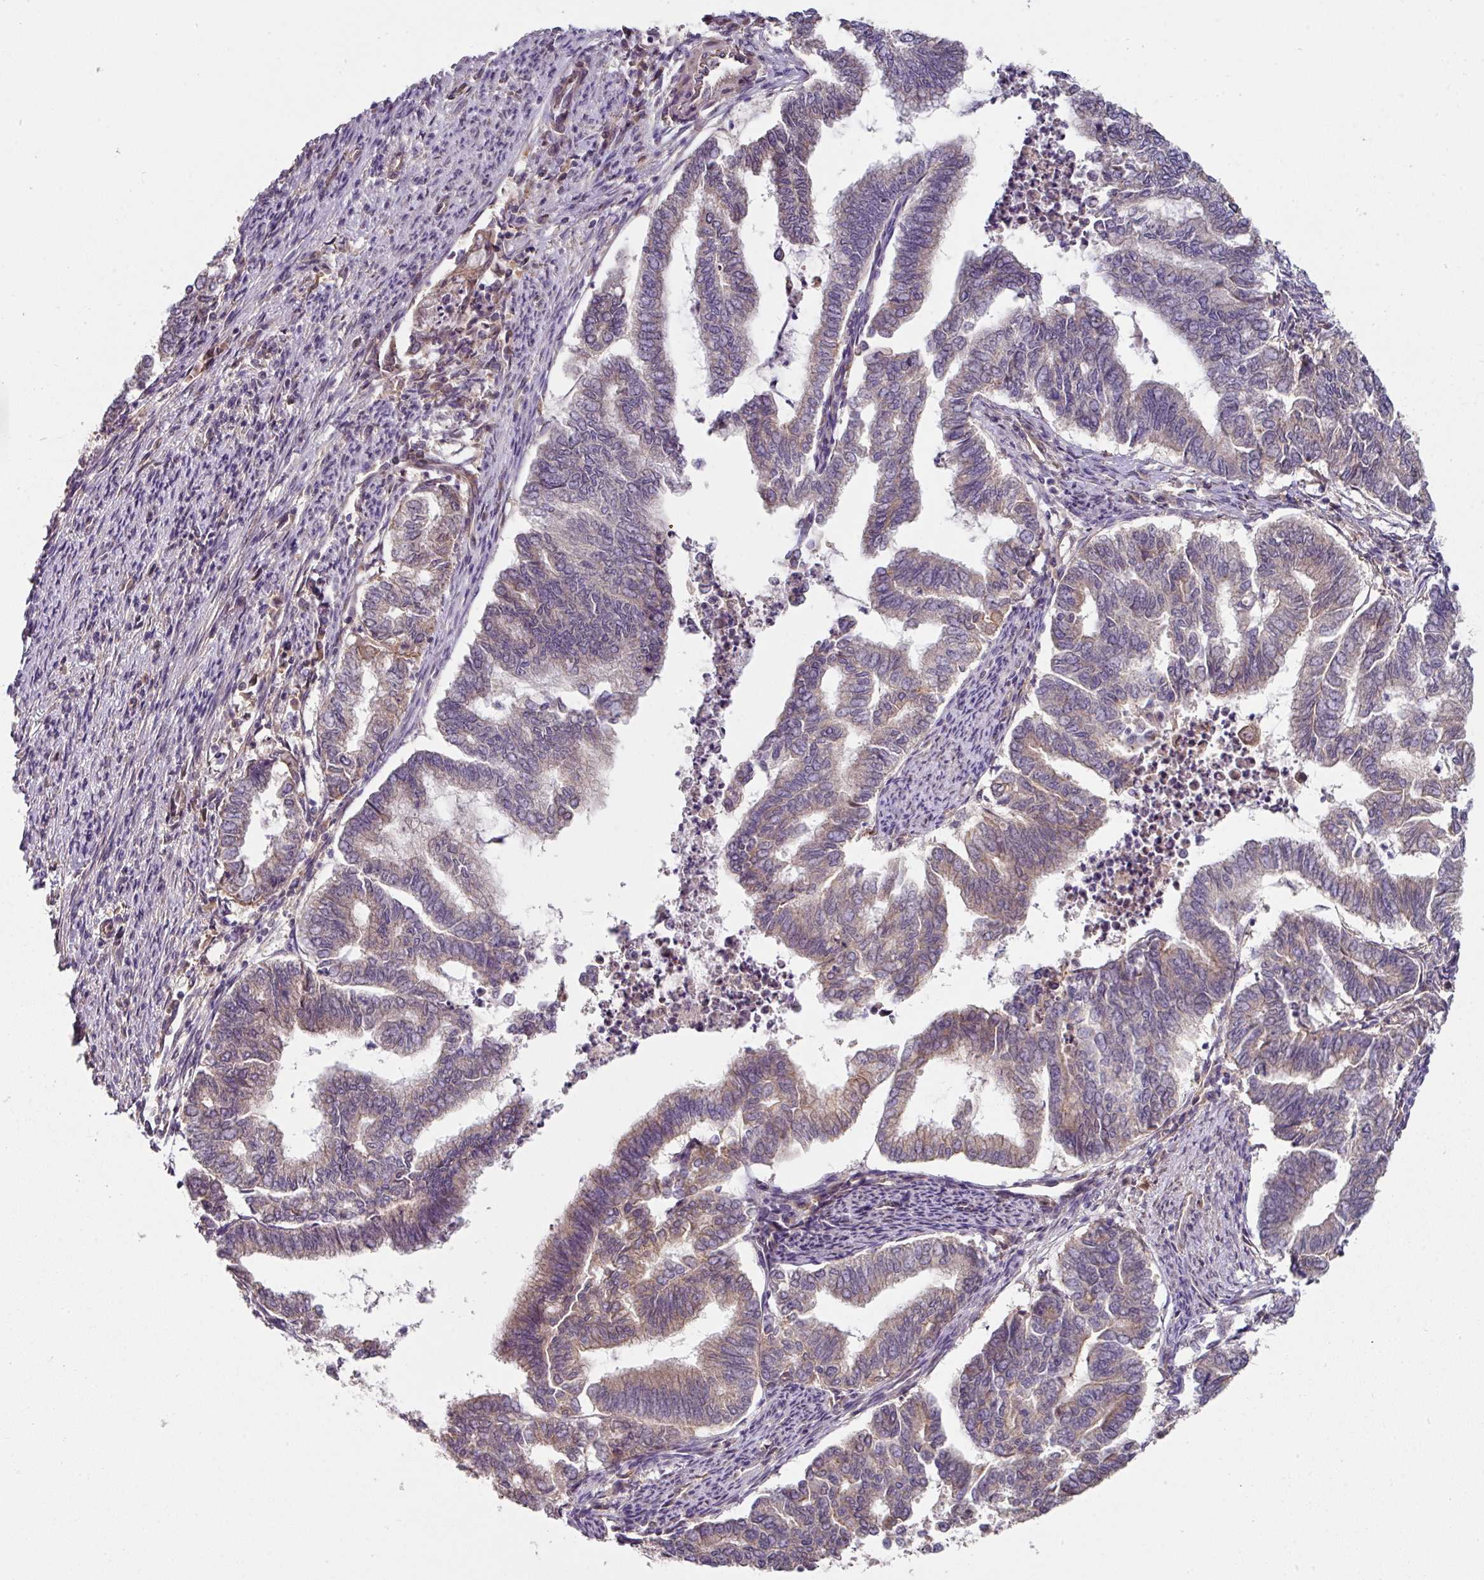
{"staining": {"intensity": "weak", "quantity": "25%-75%", "location": "cytoplasmic/membranous"}, "tissue": "endometrial cancer", "cell_type": "Tumor cells", "image_type": "cancer", "snomed": [{"axis": "morphology", "description": "Adenocarcinoma, NOS"}, {"axis": "topography", "description": "Endometrium"}], "caption": "DAB immunohistochemical staining of human endometrial cancer displays weak cytoplasmic/membranous protein expression in about 25%-75% of tumor cells. The protein of interest is stained brown, and the nuclei are stained in blue (DAB (3,3'-diaminobenzidine) IHC with brightfield microscopy, high magnification).", "gene": "C4orf48", "patient": {"sex": "female", "age": 79}}